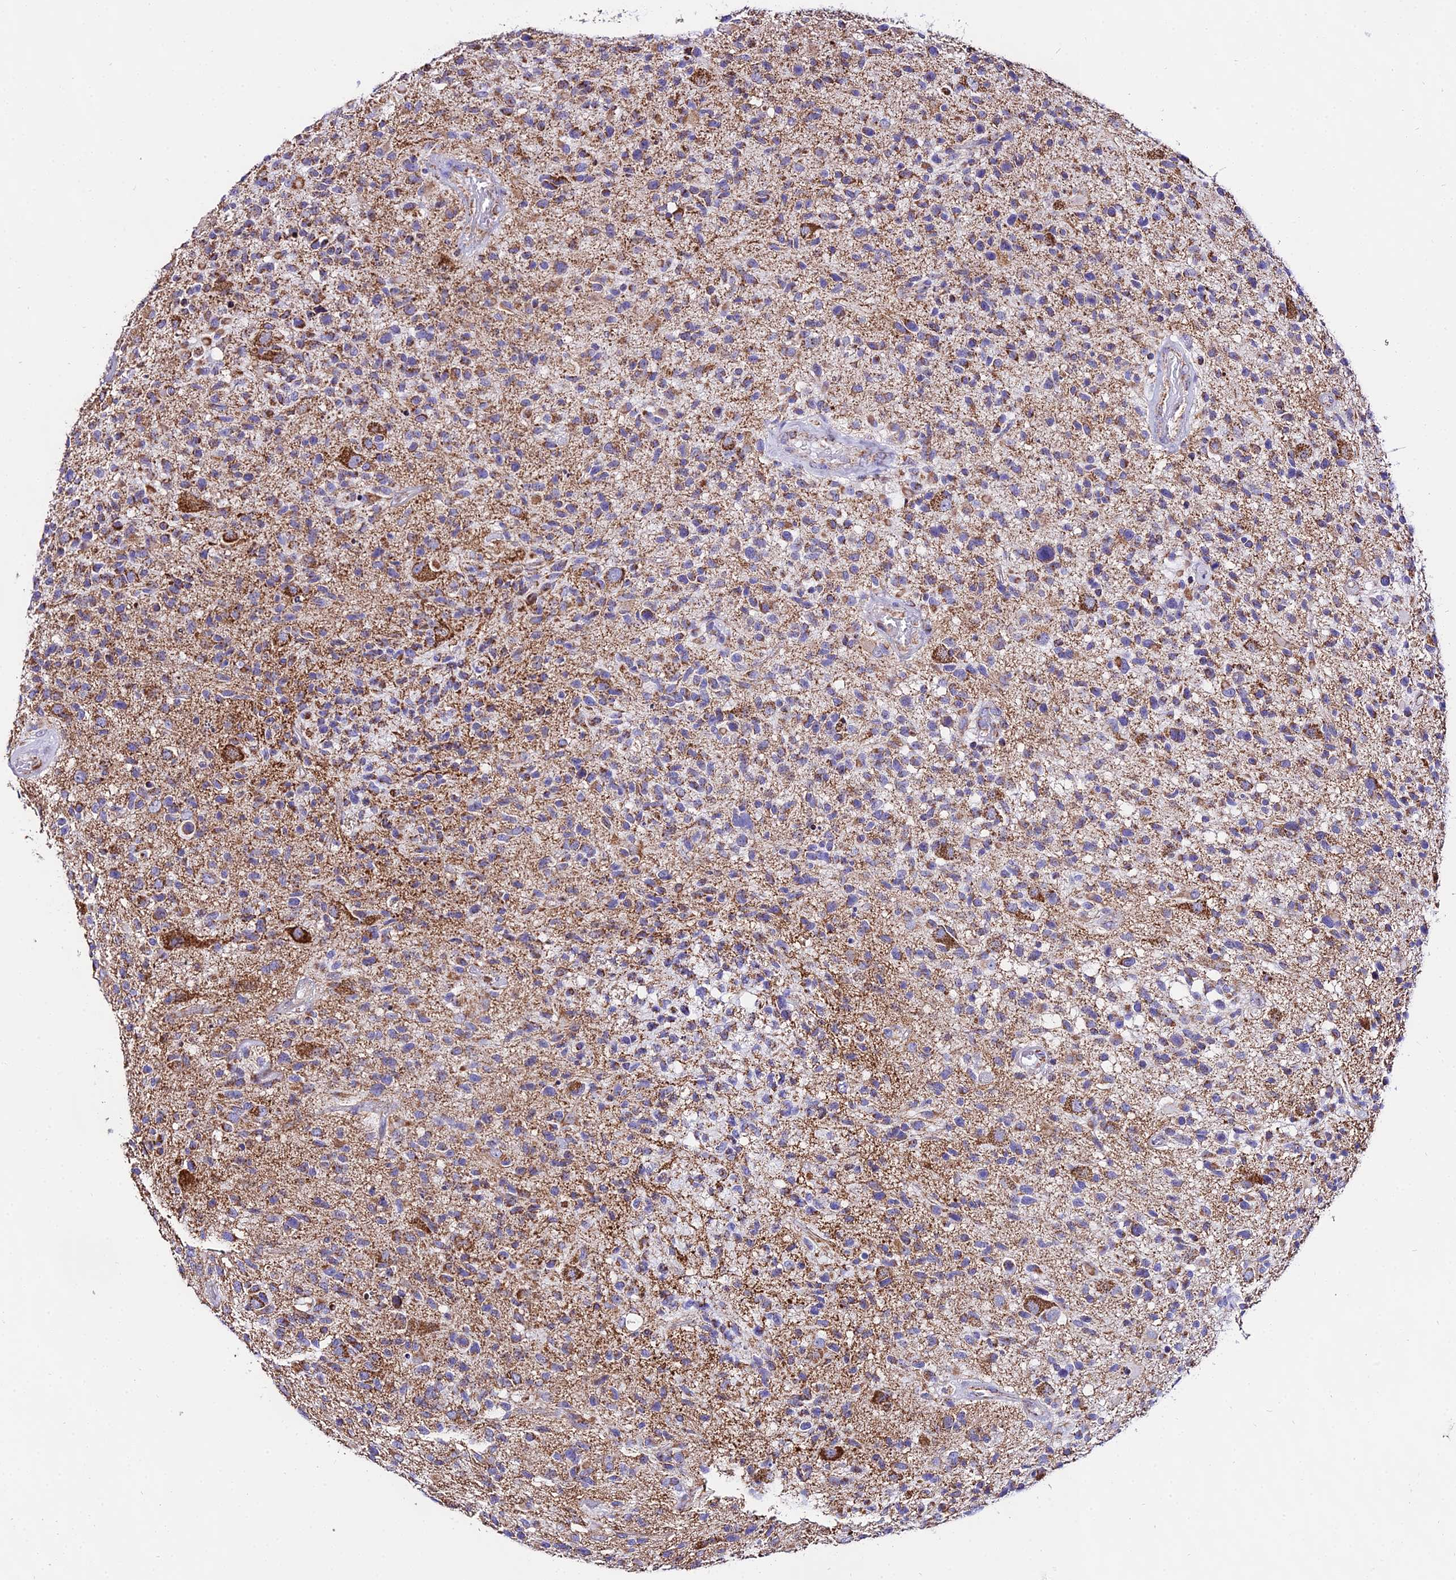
{"staining": {"intensity": "moderate", "quantity": "25%-75%", "location": "cytoplasmic/membranous"}, "tissue": "glioma", "cell_type": "Tumor cells", "image_type": "cancer", "snomed": [{"axis": "morphology", "description": "Glioma, malignant, High grade"}, {"axis": "morphology", "description": "Glioblastoma, NOS"}, {"axis": "topography", "description": "Brain"}], "caption": "Immunohistochemical staining of glioblastoma shows medium levels of moderate cytoplasmic/membranous positivity in about 25%-75% of tumor cells. The protein is shown in brown color, while the nuclei are stained blue.", "gene": "ATP5PD", "patient": {"sex": "male", "age": 60}}